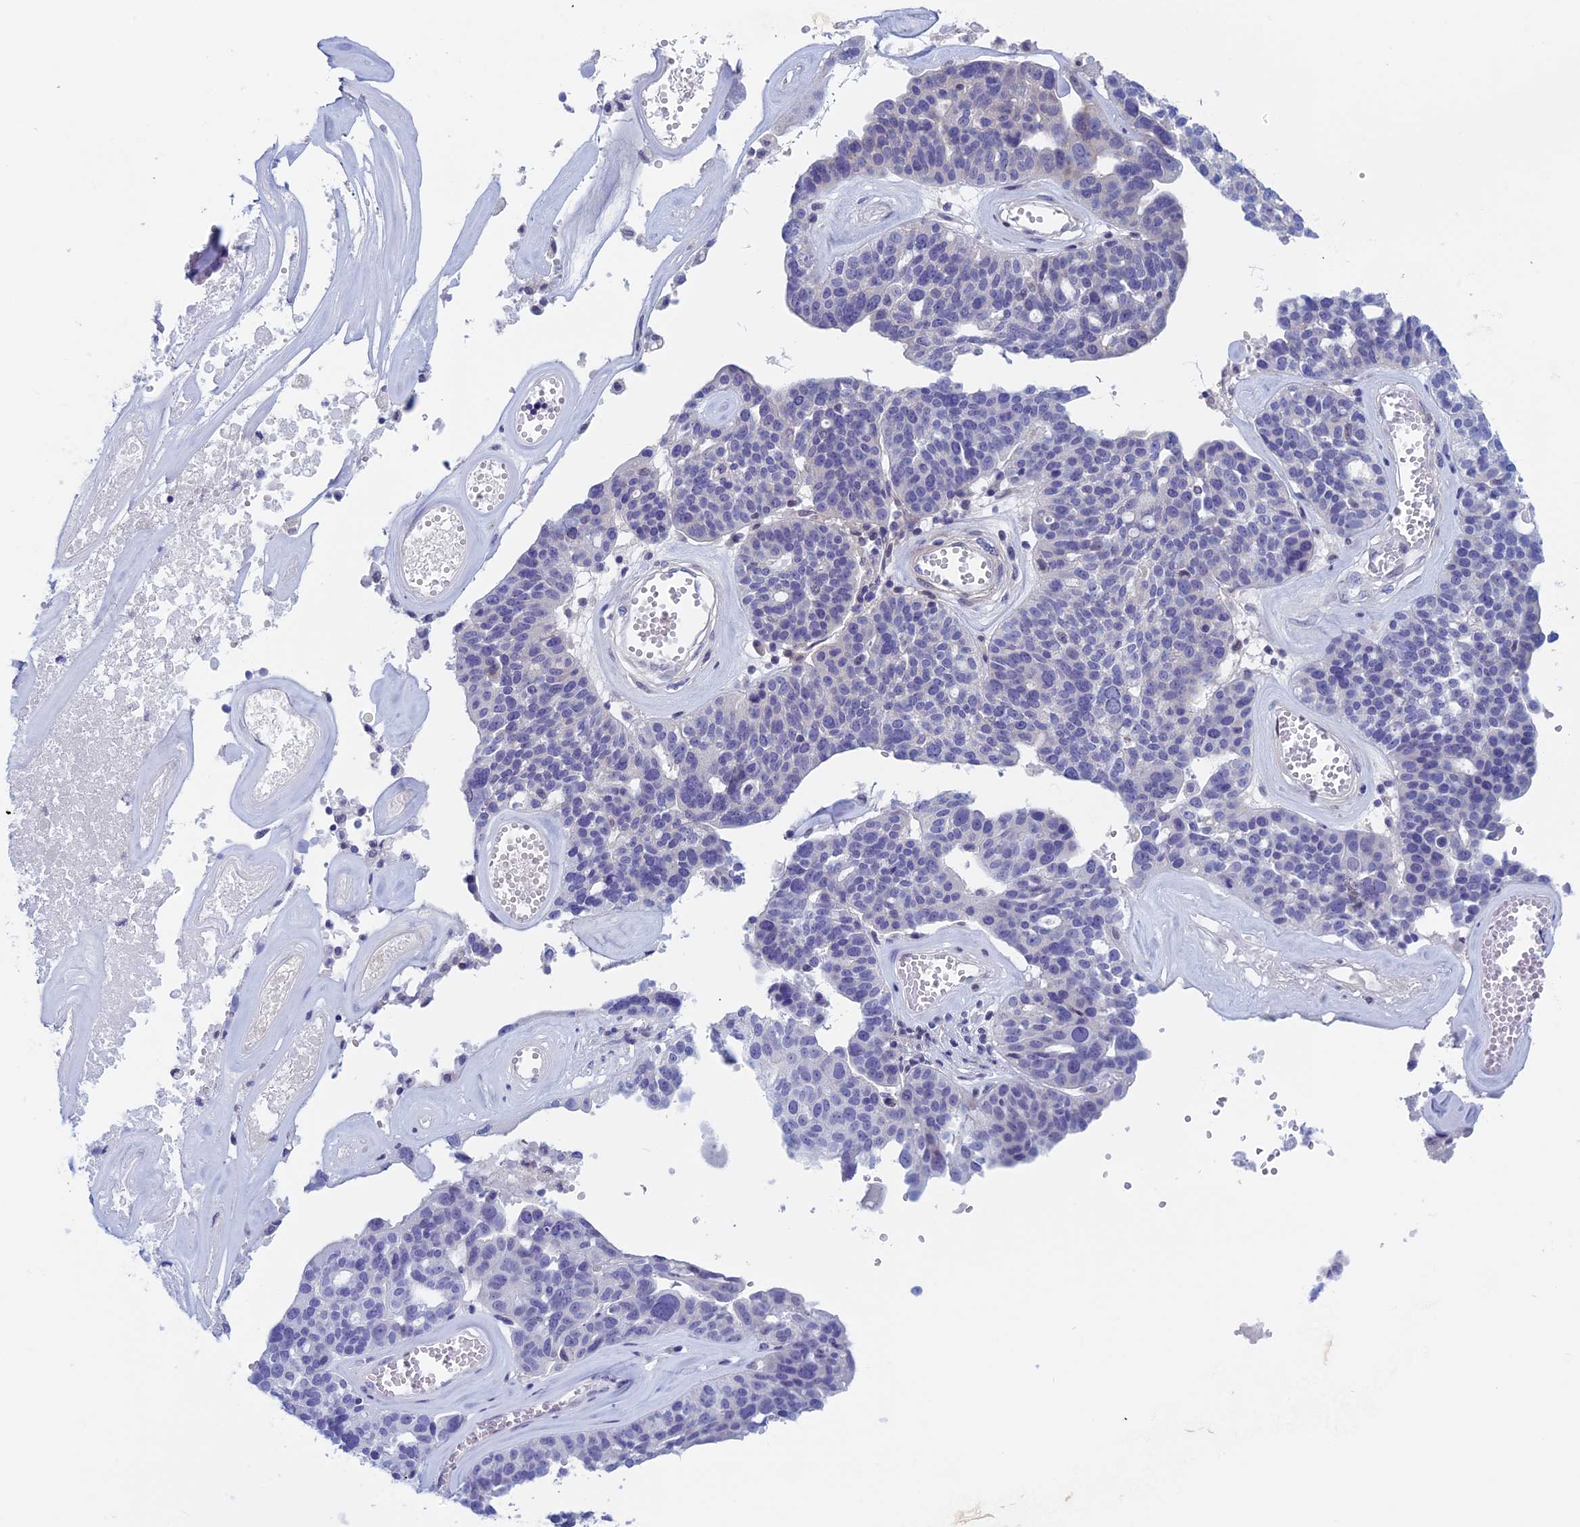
{"staining": {"intensity": "negative", "quantity": "none", "location": "none"}, "tissue": "ovarian cancer", "cell_type": "Tumor cells", "image_type": "cancer", "snomed": [{"axis": "morphology", "description": "Cystadenocarcinoma, serous, NOS"}, {"axis": "topography", "description": "Ovary"}], "caption": "This is an immunohistochemistry photomicrograph of serous cystadenocarcinoma (ovarian). There is no positivity in tumor cells.", "gene": "FADS1", "patient": {"sex": "female", "age": 59}}